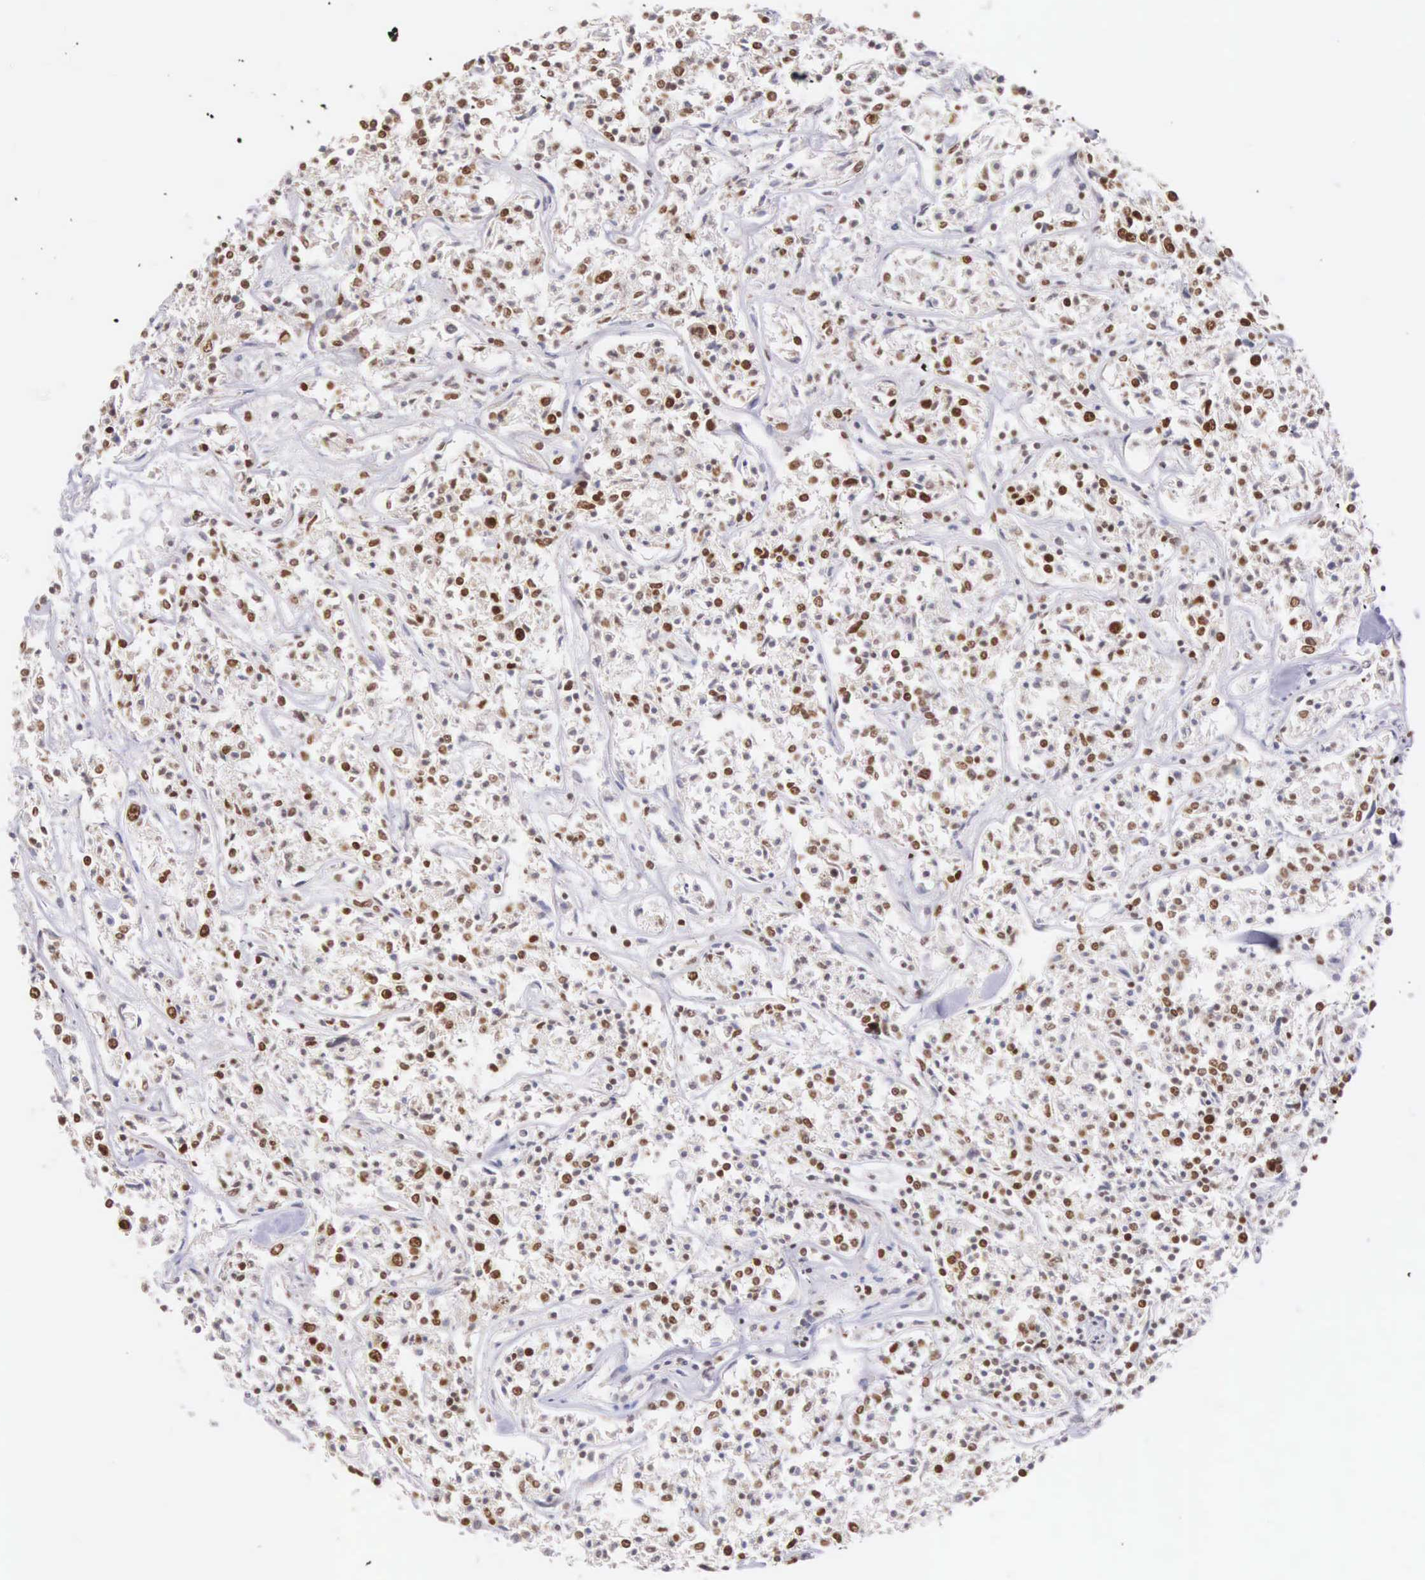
{"staining": {"intensity": "strong", "quantity": ">75%", "location": "nuclear"}, "tissue": "lymphoma", "cell_type": "Tumor cells", "image_type": "cancer", "snomed": [{"axis": "morphology", "description": "Malignant lymphoma, non-Hodgkin's type, Low grade"}, {"axis": "topography", "description": "Small intestine"}], "caption": "High-magnification brightfield microscopy of malignant lymphoma, non-Hodgkin's type (low-grade) stained with DAB (brown) and counterstained with hematoxylin (blue). tumor cells exhibit strong nuclear positivity is appreciated in about>75% of cells.", "gene": "VRK1", "patient": {"sex": "female", "age": 59}}